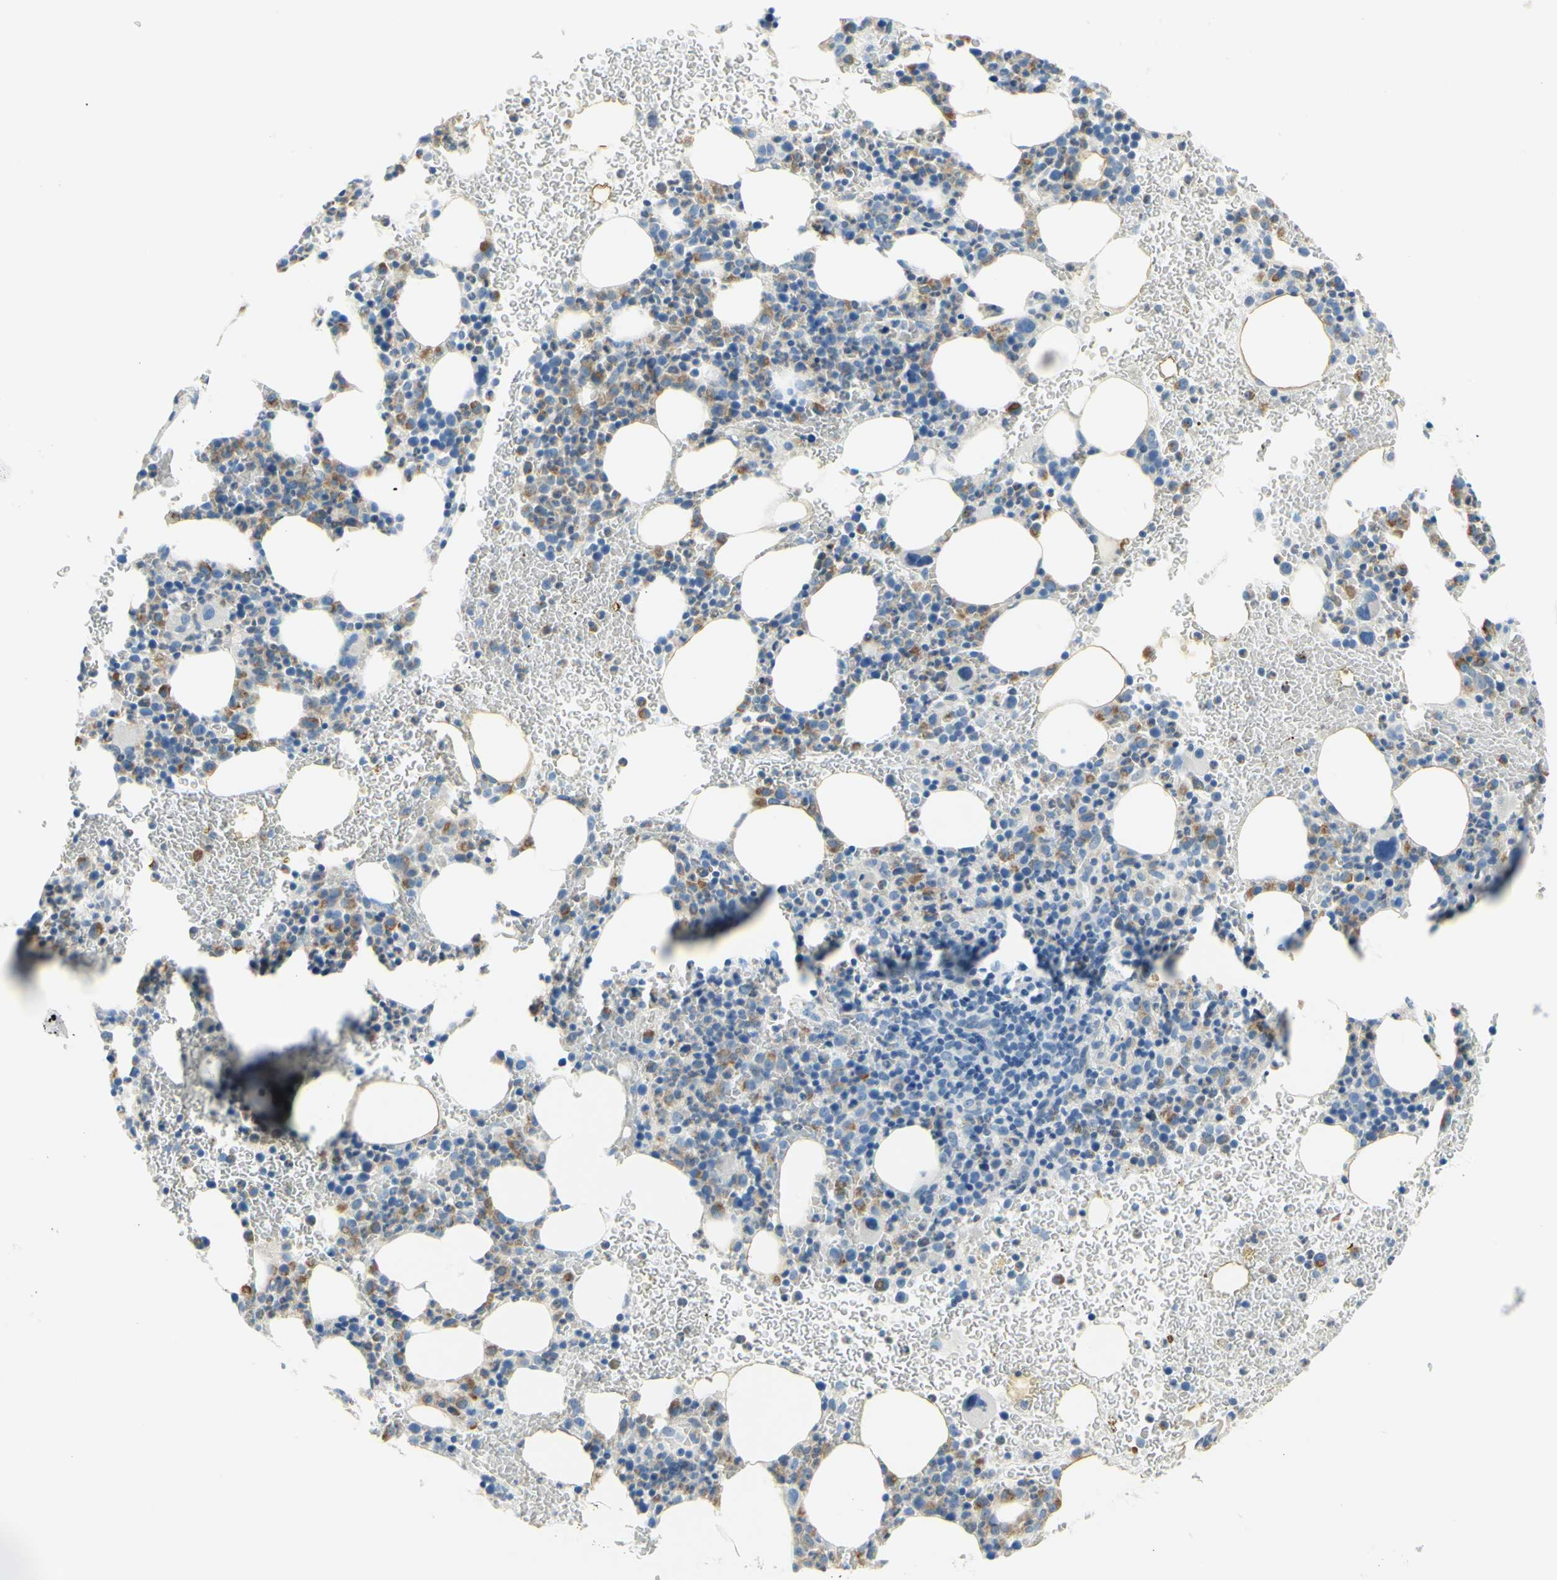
{"staining": {"intensity": "moderate", "quantity": "25%-75%", "location": "cytoplasmic/membranous"}, "tissue": "bone marrow", "cell_type": "Hematopoietic cells", "image_type": "normal", "snomed": [{"axis": "morphology", "description": "Normal tissue, NOS"}, {"axis": "morphology", "description": "Inflammation, NOS"}, {"axis": "topography", "description": "Bone marrow"}], "caption": "Moderate cytoplasmic/membranous staining is identified in approximately 25%-75% of hematopoietic cells in normal bone marrow.", "gene": "DCT", "patient": {"sex": "female", "age": 54}}